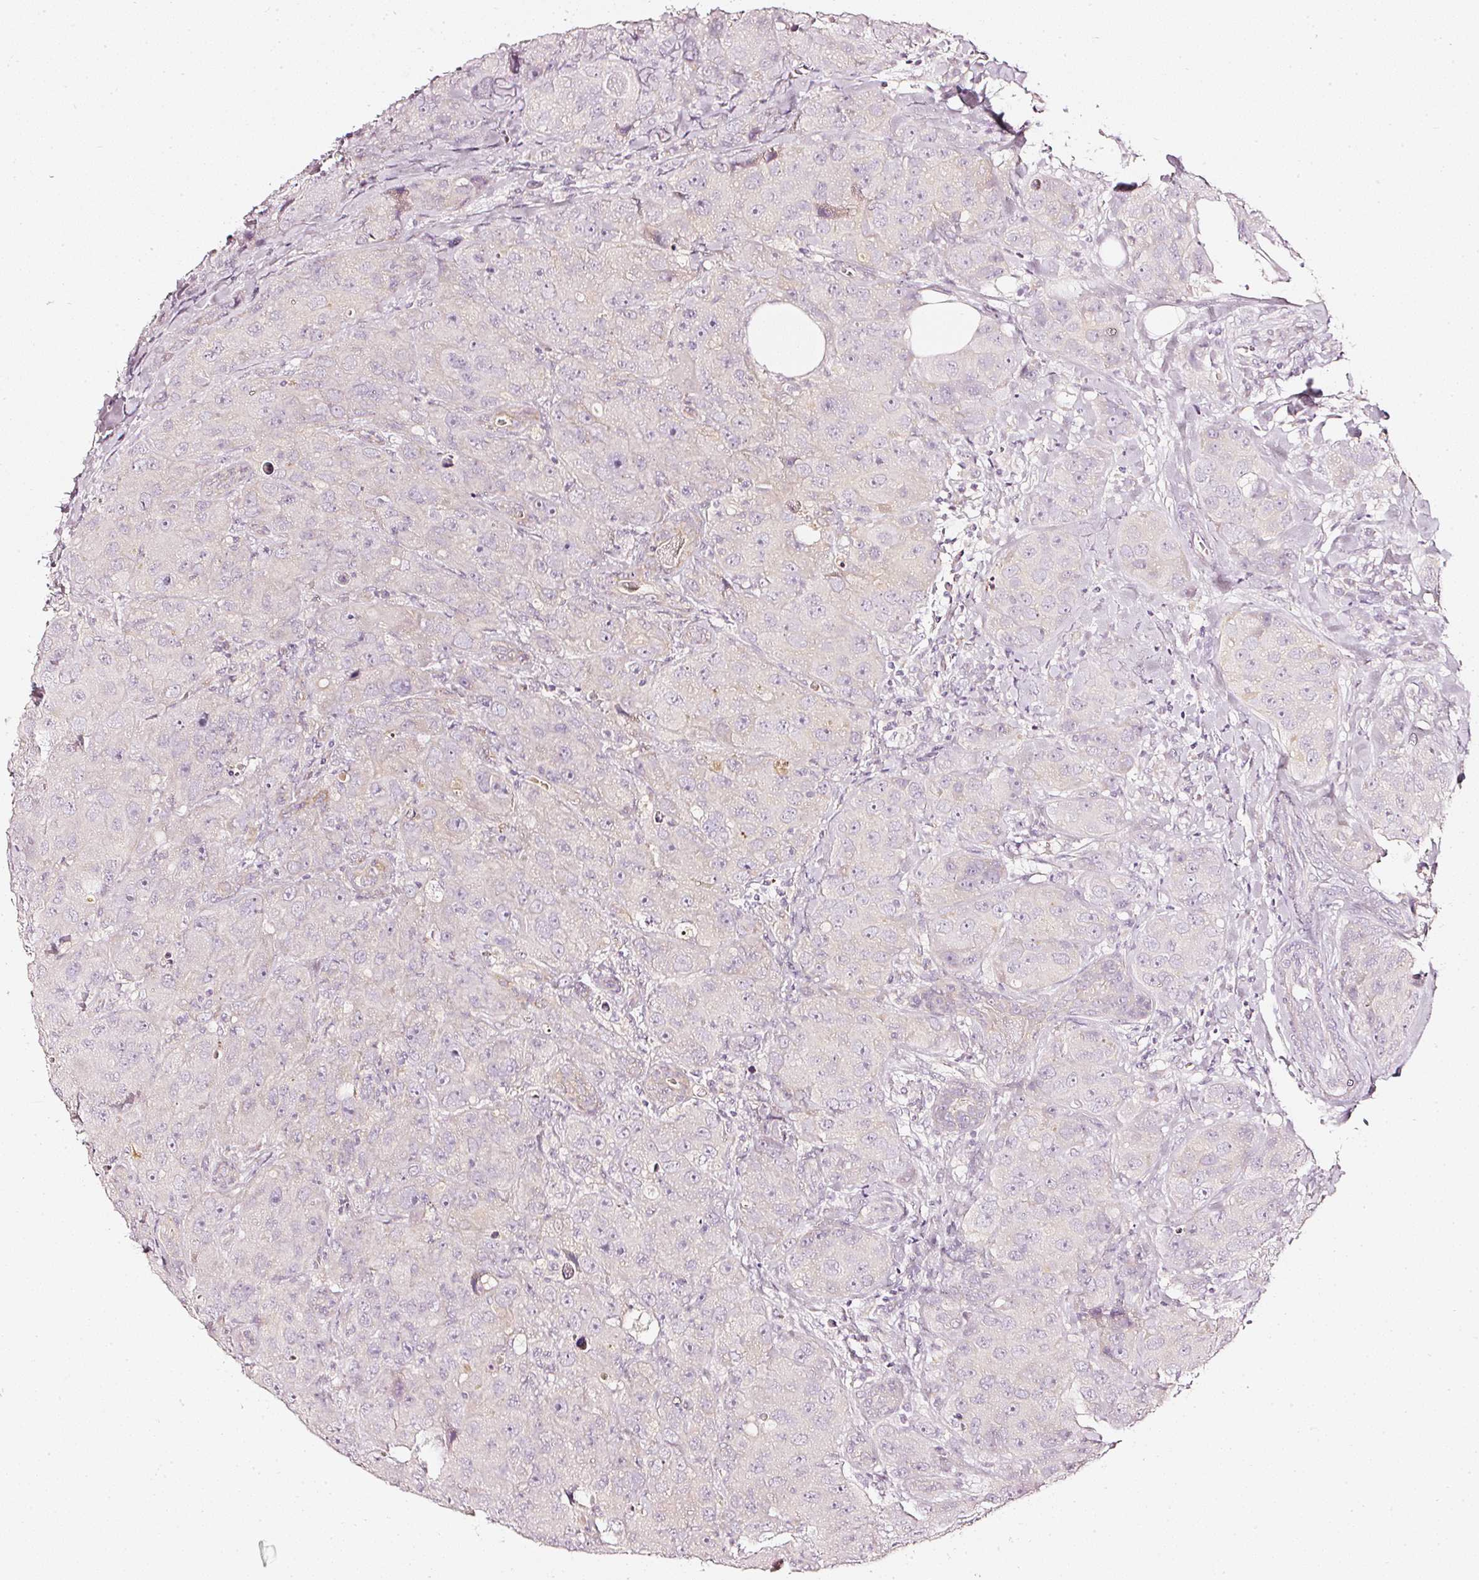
{"staining": {"intensity": "negative", "quantity": "none", "location": "none"}, "tissue": "breast cancer", "cell_type": "Tumor cells", "image_type": "cancer", "snomed": [{"axis": "morphology", "description": "Duct carcinoma"}, {"axis": "topography", "description": "Breast"}], "caption": "There is no significant positivity in tumor cells of breast cancer (invasive ductal carcinoma). Brightfield microscopy of immunohistochemistry (IHC) stained with DAB (3,3'-diaminobenzidine) (brown) and hematoxylin (blue), captured at high magnification.", "gene": "CNP", "patient": {"sex": "female", "age": 43}}